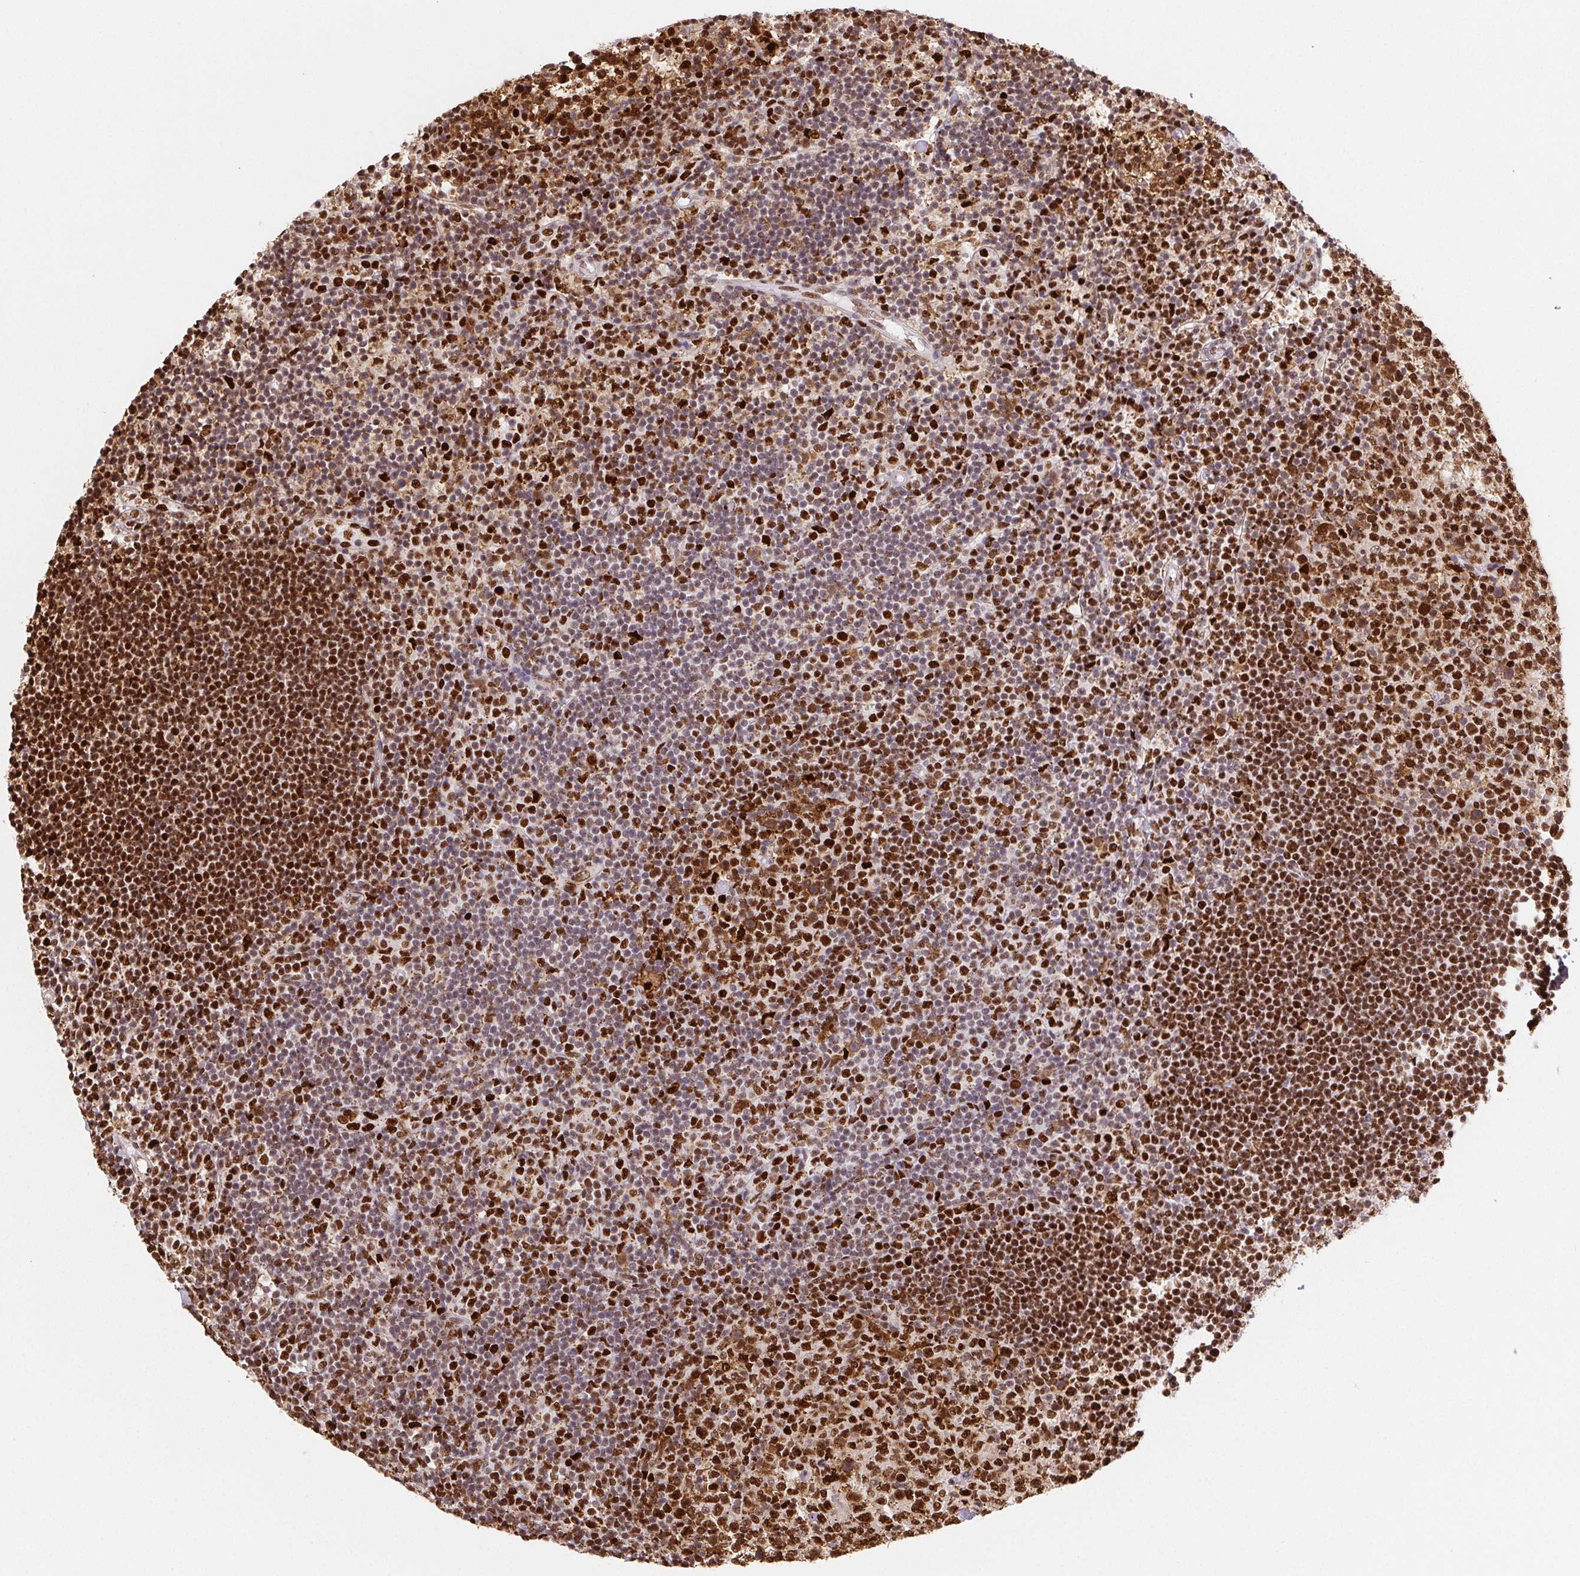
{"staining": {"intensity": "strong", "quantity": ">75%", "location": "nuclear"}, "tissue": "tonsil", "cell_type": "Germinal center cells", "image_type": "normal", "snomed": [{"axis": "morphology", "description": "Normal tissue, NOS"}, {"axis": "topography", "description": "Tonsil"}], "caption": "Immunohistochemical staining of unremarkable tonsil displays >75% levels of strong nuclear protein expression in approximately >75% of germinal center cells. The protein of interest is stained brown, and the nuclei are stained in blue (DAB (3,3'-diaminobenzidine) IHC with brightfield microscopy, high magnification).", "gene": "SETSIP", "patient": {"sex": "female", "age": 10}}